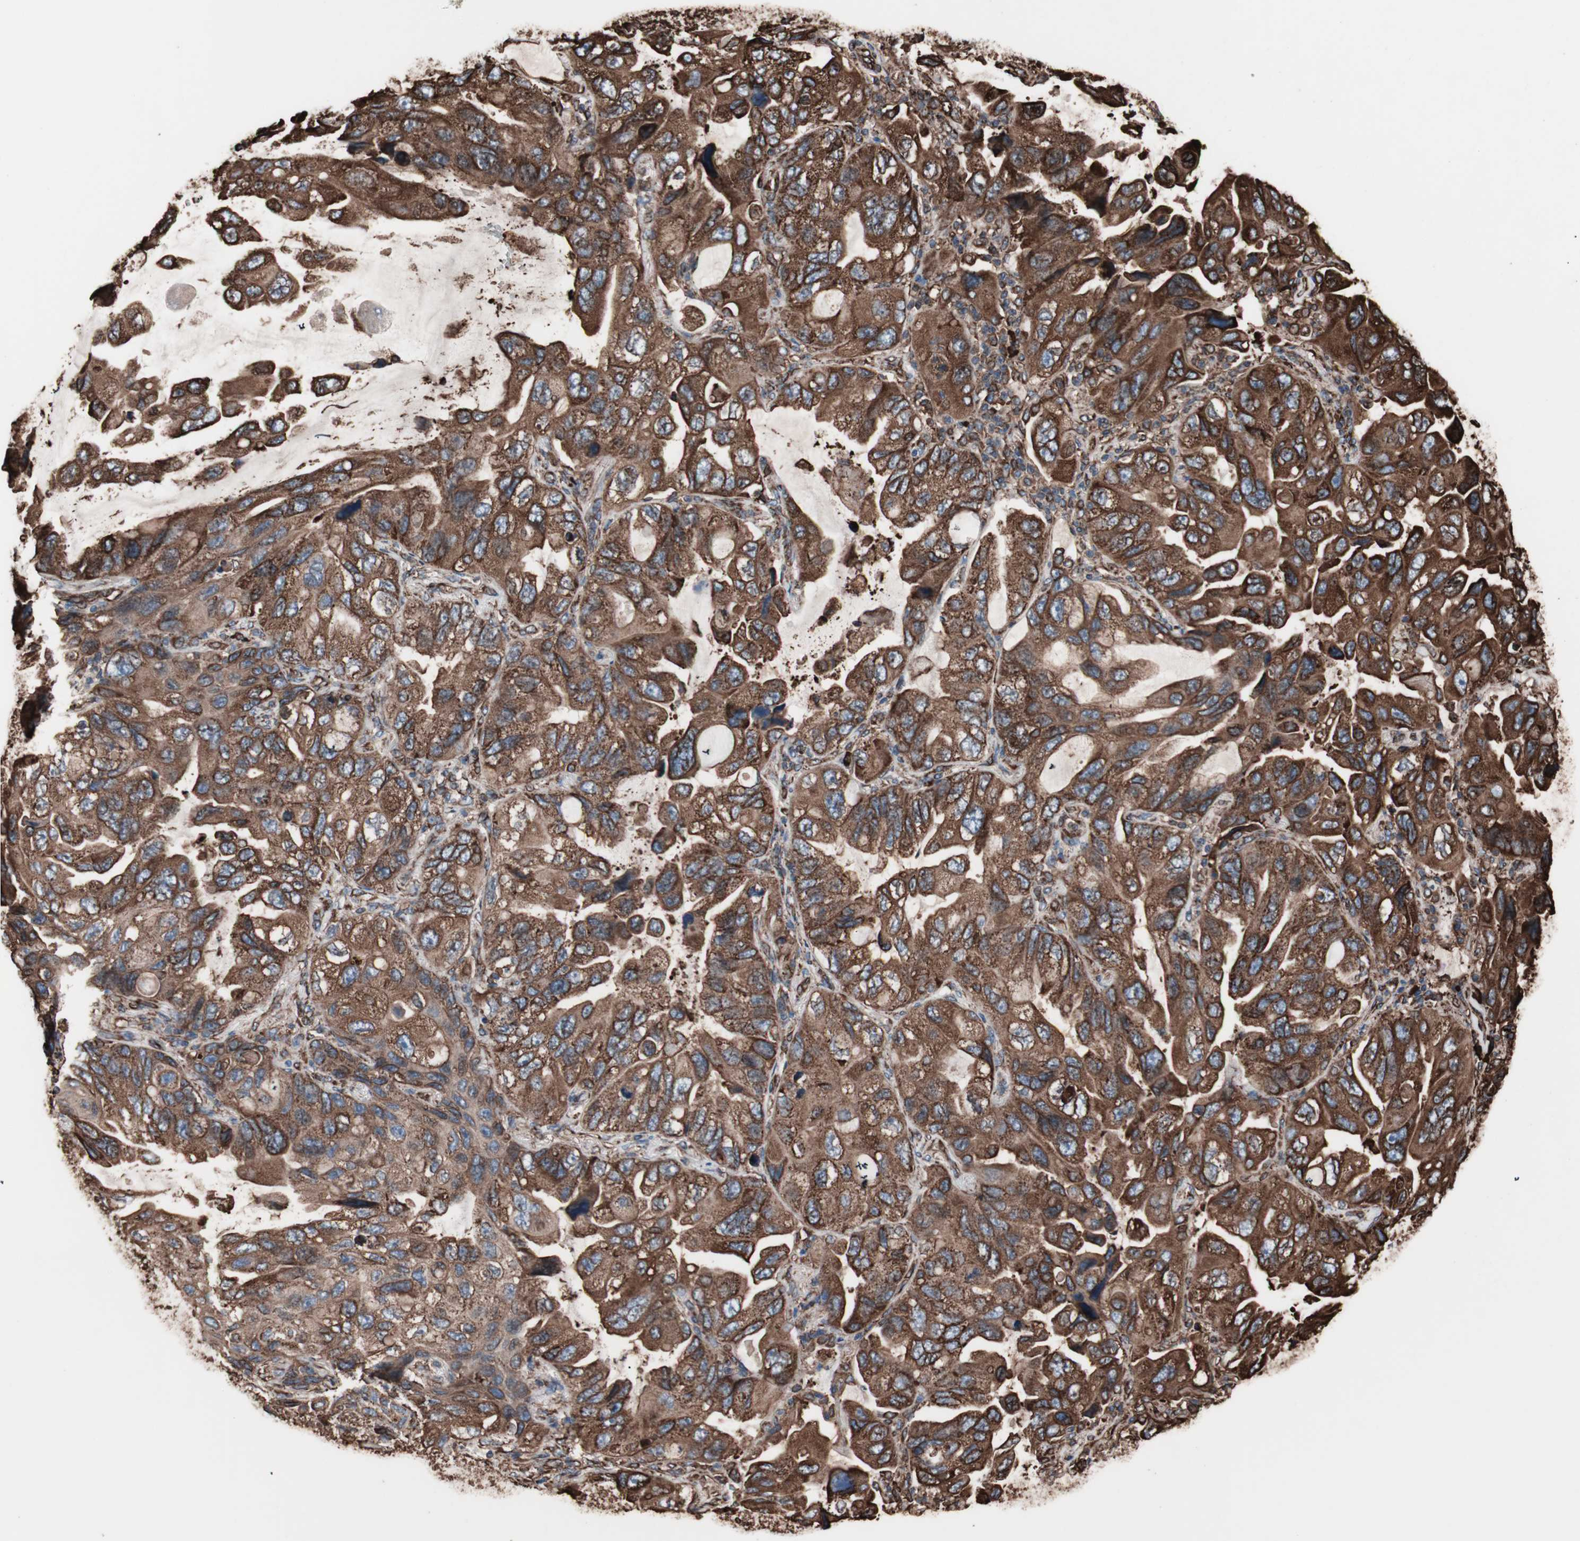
{"staining": {"intensity": "strong", "quantity": ">75%", "location": "cytoplasmic/membranous"}, "tissue": "lung cancer", "cell_type": "Tumor cells", "image_type": "cancer", "snomed": [{"axis": "morphology", "description": "Squamous cell carcinoma, NOS"}, {"axis": "topography", "description": "Lung"}], "caption": "Brown immunohistochemical staining in human lung squamous cell carcinoma shows strong cytoplasmic/membranous positivity in approximately >75% of tumor cells. Nuclei are stained in blue.", "gene": "HSP90B1", "patient": {"sex": "female", "age": 73}}